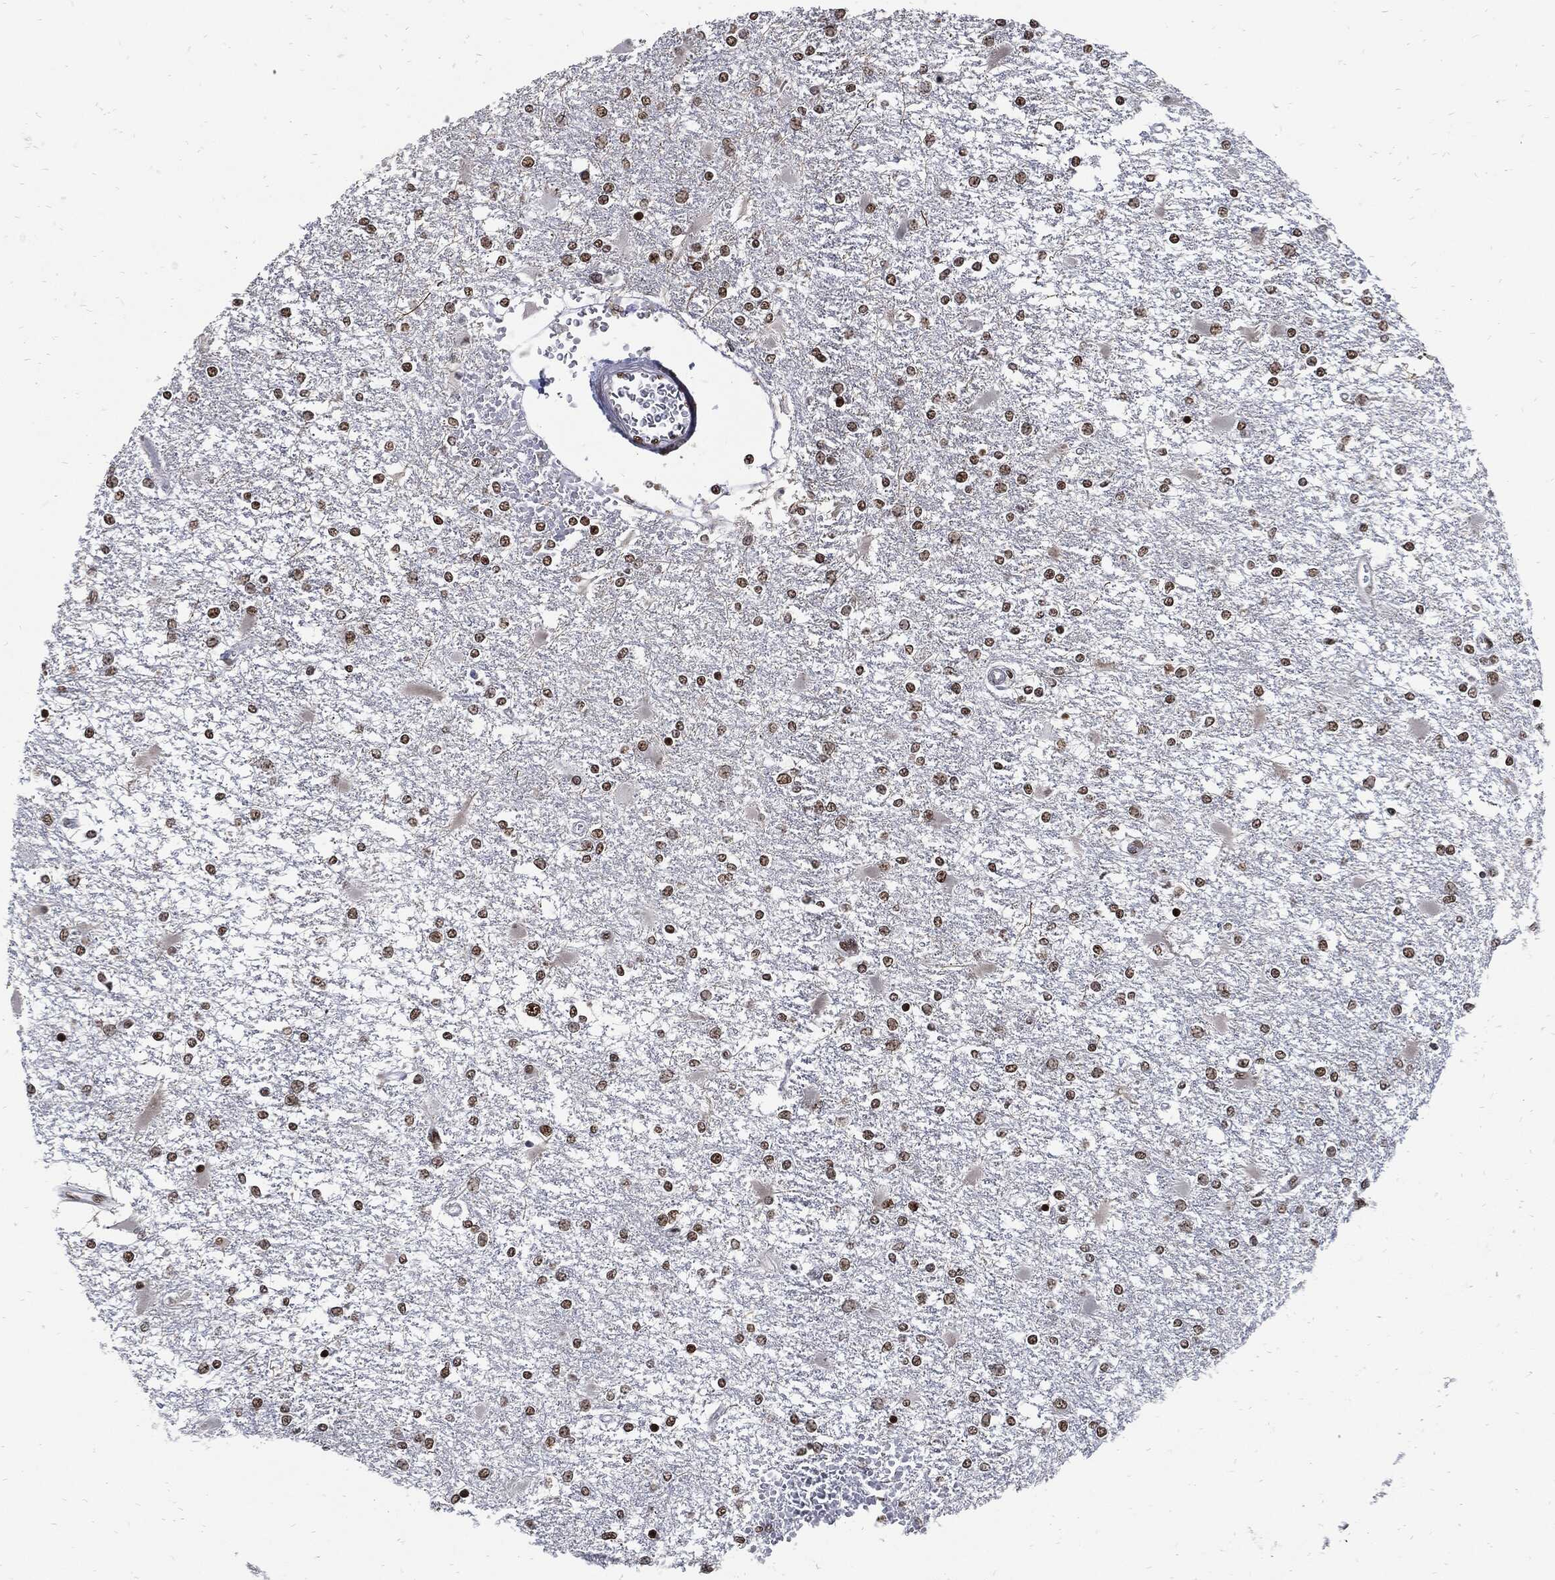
{"staining": {"intensity": "moderate", "quantity": ">75%", "location": "nuclear"}, "tissue": "glioma", "cell_type": "Tumor cells", "image_type": "cancer", "snomed": [{"axis": "morphology", "description": "Glioma, malignant, High grade"}, {"axis": "topography", "description": "Cerebral cortex"}], "caption": "The micrograph reveals staining of malignant high-grade glioma, revealing moderate nuclear protein staining (brown color) within tumor cells.", "gene": "TERF2", "patient": {"sex": "male", "age": 79}}